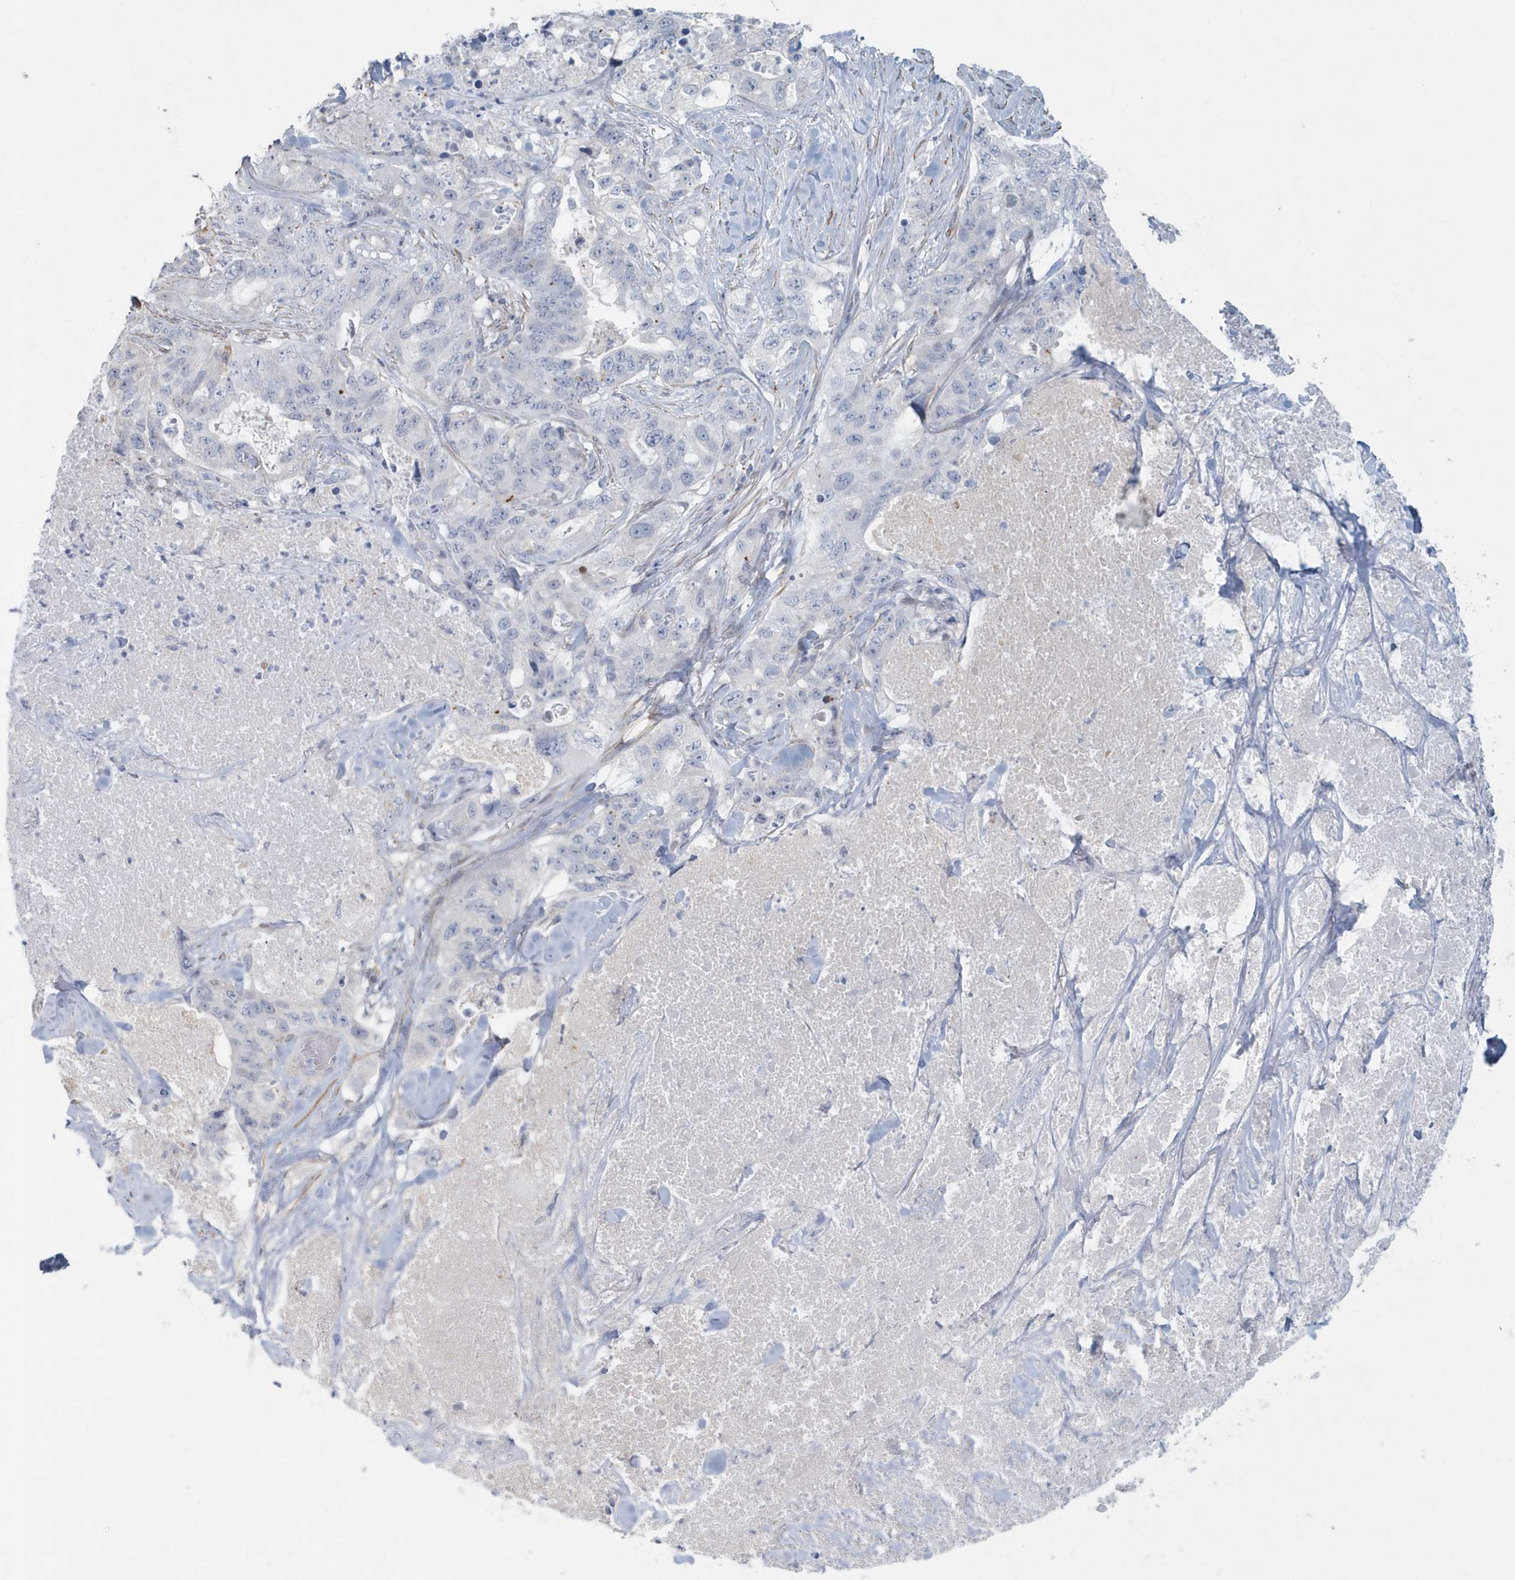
{"staining": {"intensity": "negative", "quantity": "none", "location": "none"}, "tissue": "lung cancer", "cell_type": "Tumor cells", "image_type": "cancer", "snomed": [{"axis": "morphology", "description": "Adenocarcinoma, NOS"}, {"axis": "topography", "description": "Lung"}], "caption": "There is no significant staining in tumor cells of lung cancer (adenocarcinoma).", "gene": "MYOT", "patient": {"sex": "female", "age": 51}}